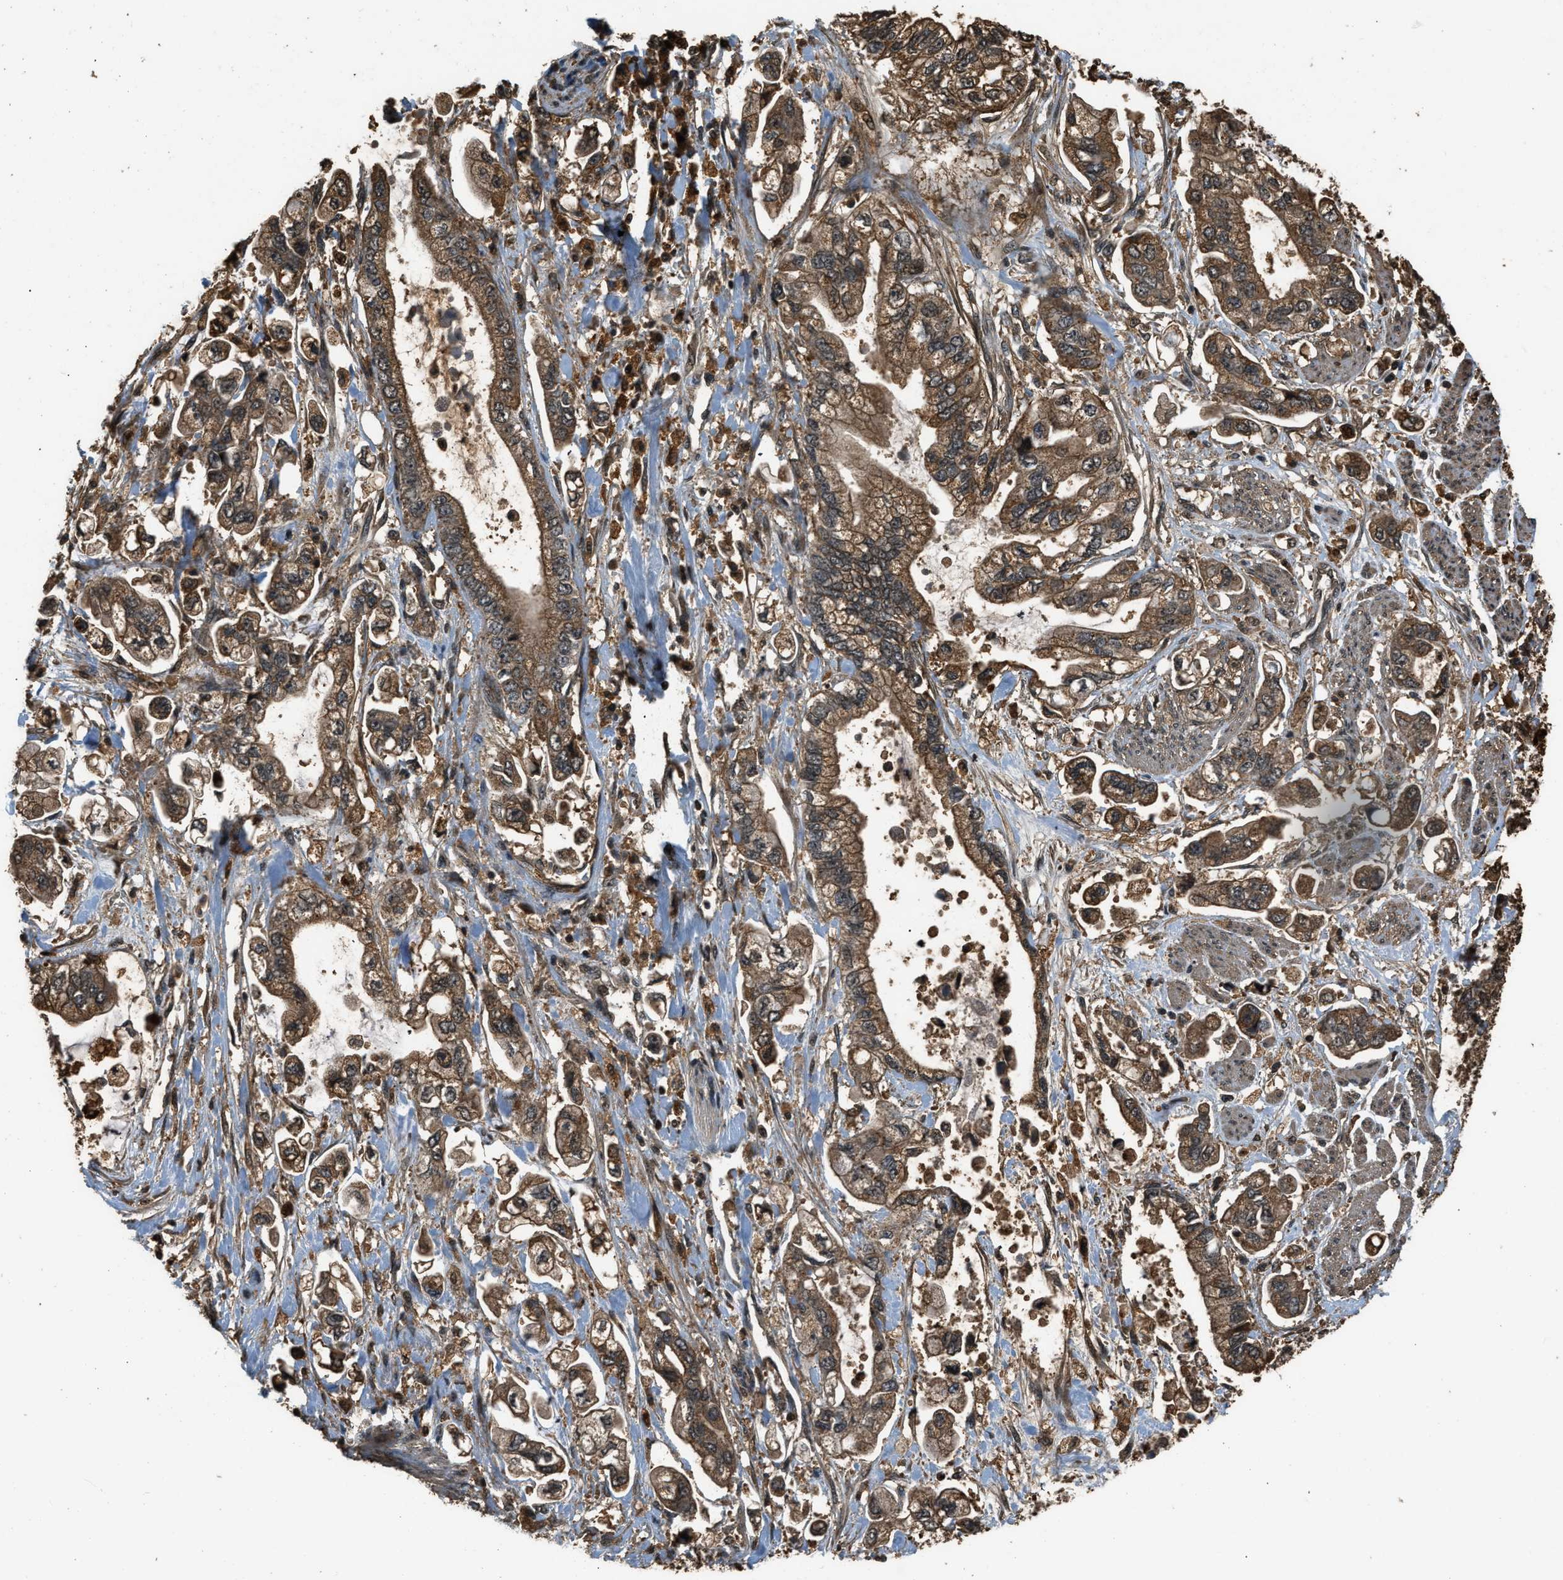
{"staining": {"intensity": "moderate", "quantity": ">75%", "location": "cytoplasmic/membranous"}, "tissue": "stomach cancer", "cell_type": "Tumor cells", "image_type": "cancer", "snomed": [{"axis": "morphology", "description": "Normal tissue, NOS"}, {"axis": "morphology", "description": "Adenocarcinoma, NOS"}, {"axis": "topography", "description": "Stomach"}], "caption": "A micrograph of stomach cancer (adenocarcinoma) stained for a protein reveals moderate cytoplasmic/membranous brown staining in tumor cells.", "gene": "RAP2A", "patient": {"sex": "male", "age": 62}}